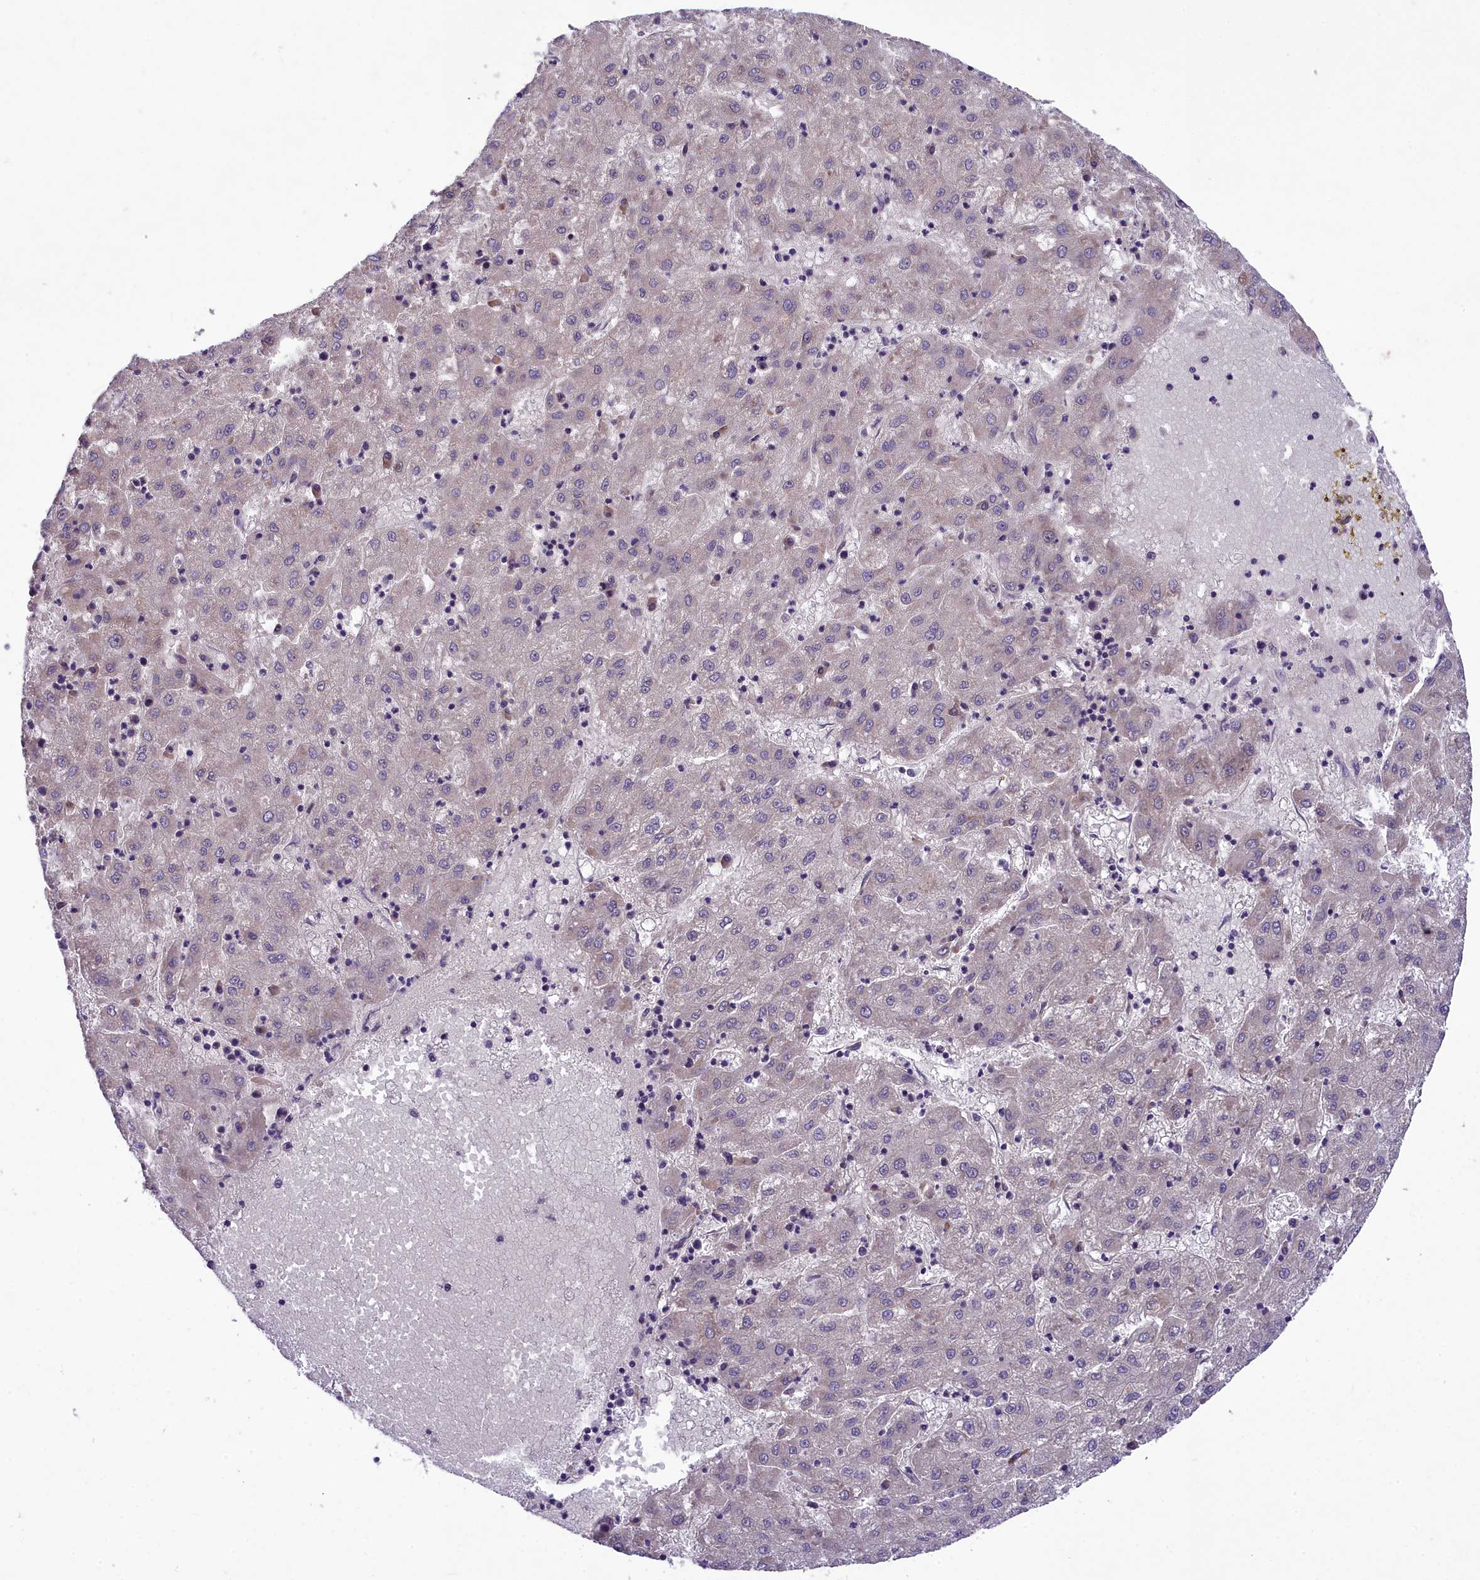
{"staining": {"intensity": "negative", "quantity": "none", "location": "none"}, "tissue": "liver cancer", "cell_type": "Tumor cells", "image_type": "cancer", "snomed": [{"axis": "morphology", "description": "Carcinoma, Hepatocellular, NOS"}, {"axis": "topography", "description": "Liver"}], "caption": "Image shows no protein staining in tumor cells of liver cancer tissue.", "gene": "ZNF333", "patient": {"sex": "male", "age": 72}}